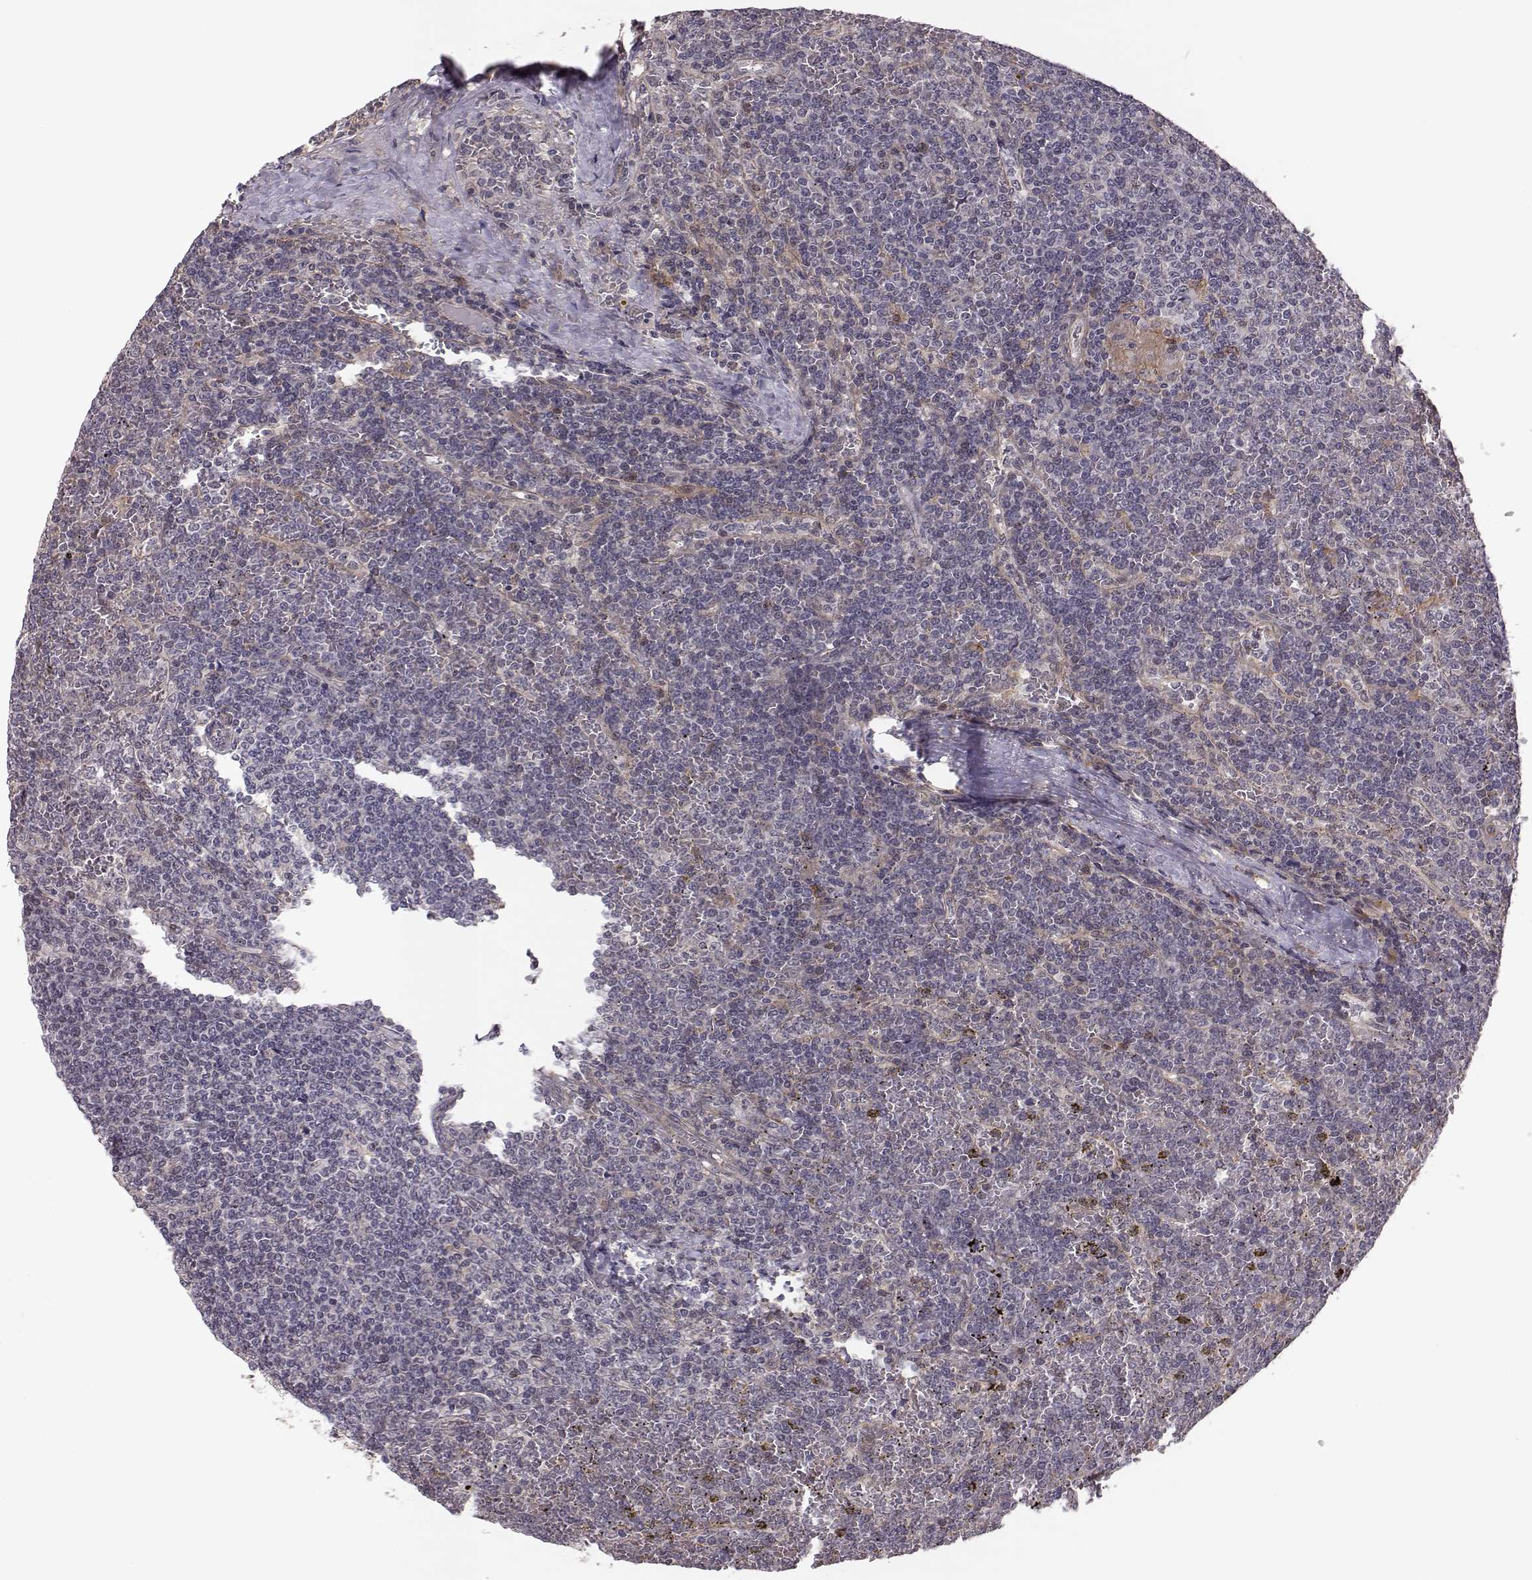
{"staining": {"intensity": "negative", "quantity": "none", "location": "none"}, "tissue": "lymphoma", "cell_type": "Tumor cells", "image_type": "cancer", "snomed": [{"axis": "morphology", "description": "Malignant lymphoma, non-Hodgkin's type, Low grade"}, {"axis": "topography", "description": "Spleen"}], "caption": "IHC image of human lymphoma stained for a protein (brown), which reveals no expression in tumor cells. Nuclei are stained in blue.", "gene": "PLEKHG3", "patient": {"sex": "female", "age": 19}}